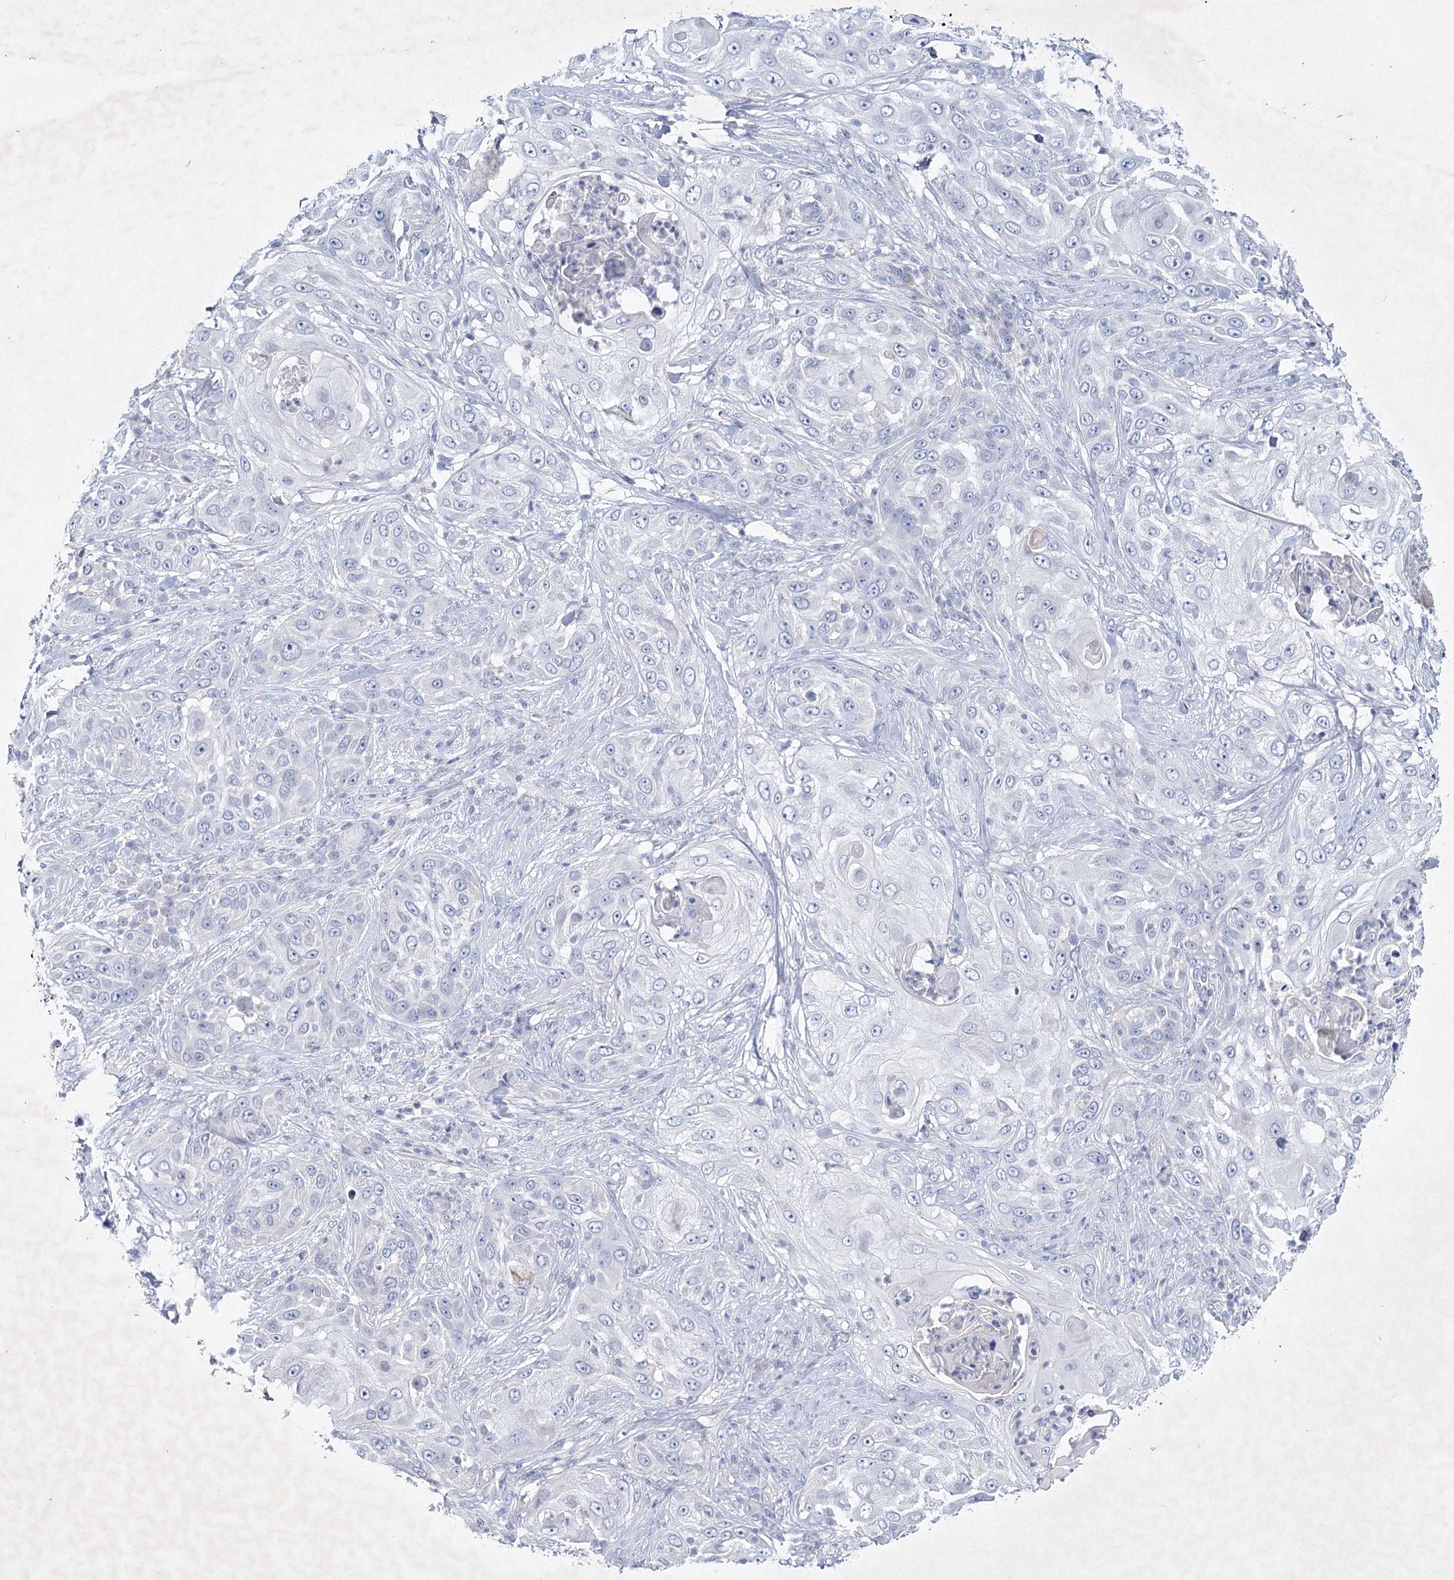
{"staining": {"intensity": "negative", "quantity": "none", "location": "none"}, "tissue": "skin cancer", "cell_type": "Tumor cells", "image_type": "cancer", "snomed": [{"axis": "morphology", "description": "Squamous cell carcinoma, NOS"}, {"axis": "topography", "description": "Skin"}], "caption": "High magnification brightfield microscopy of squamous cell carcinoma (skin) stained with DAB (brown) and counterstained with hematoxylin (blue): tumor cells show no significant staining.", "gene": "MAP3K13", "patient": {"sex": "female", "age": 44}}